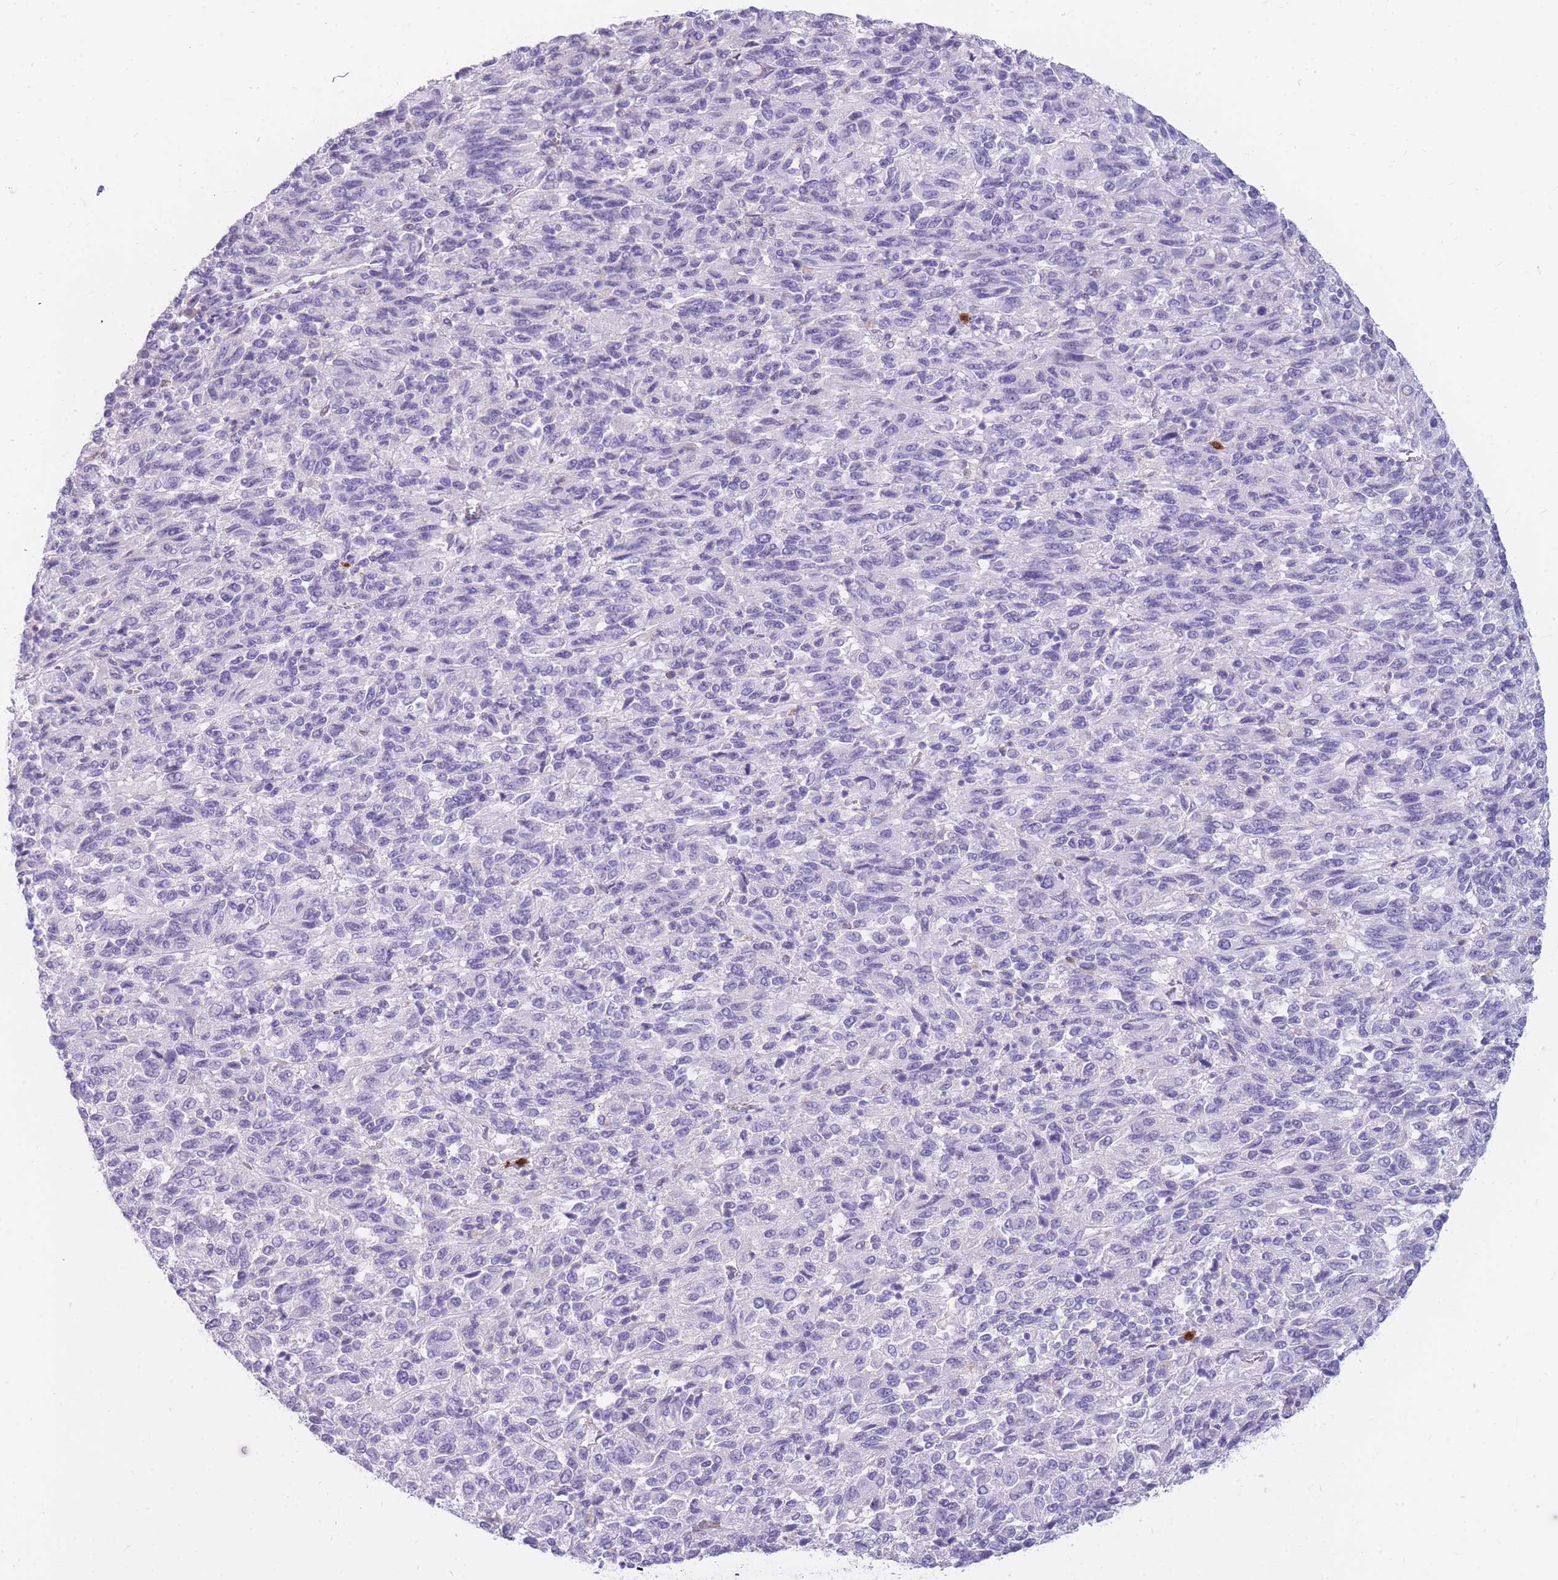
{"staining": {"intensity": "negative", "quantity": "none", "location": "none"}, "tissue": "melanoma", "cell_type": "Tumor cells", "image_type": "cancer", "snomed": [{"axis": "morphology", "description": "Malignant melanoma, Metastatic site"}, {"axis": "topography", "description": "Lung"}], "caption": "IHC histopathology image of neoplastic tissue: malignant melanoma (metastatic site) stained with DAB exhibits no significant protein positivity in tumor cells.", "gene": "TPSAB1", "patient": {"sex": "male", "age": 64}}